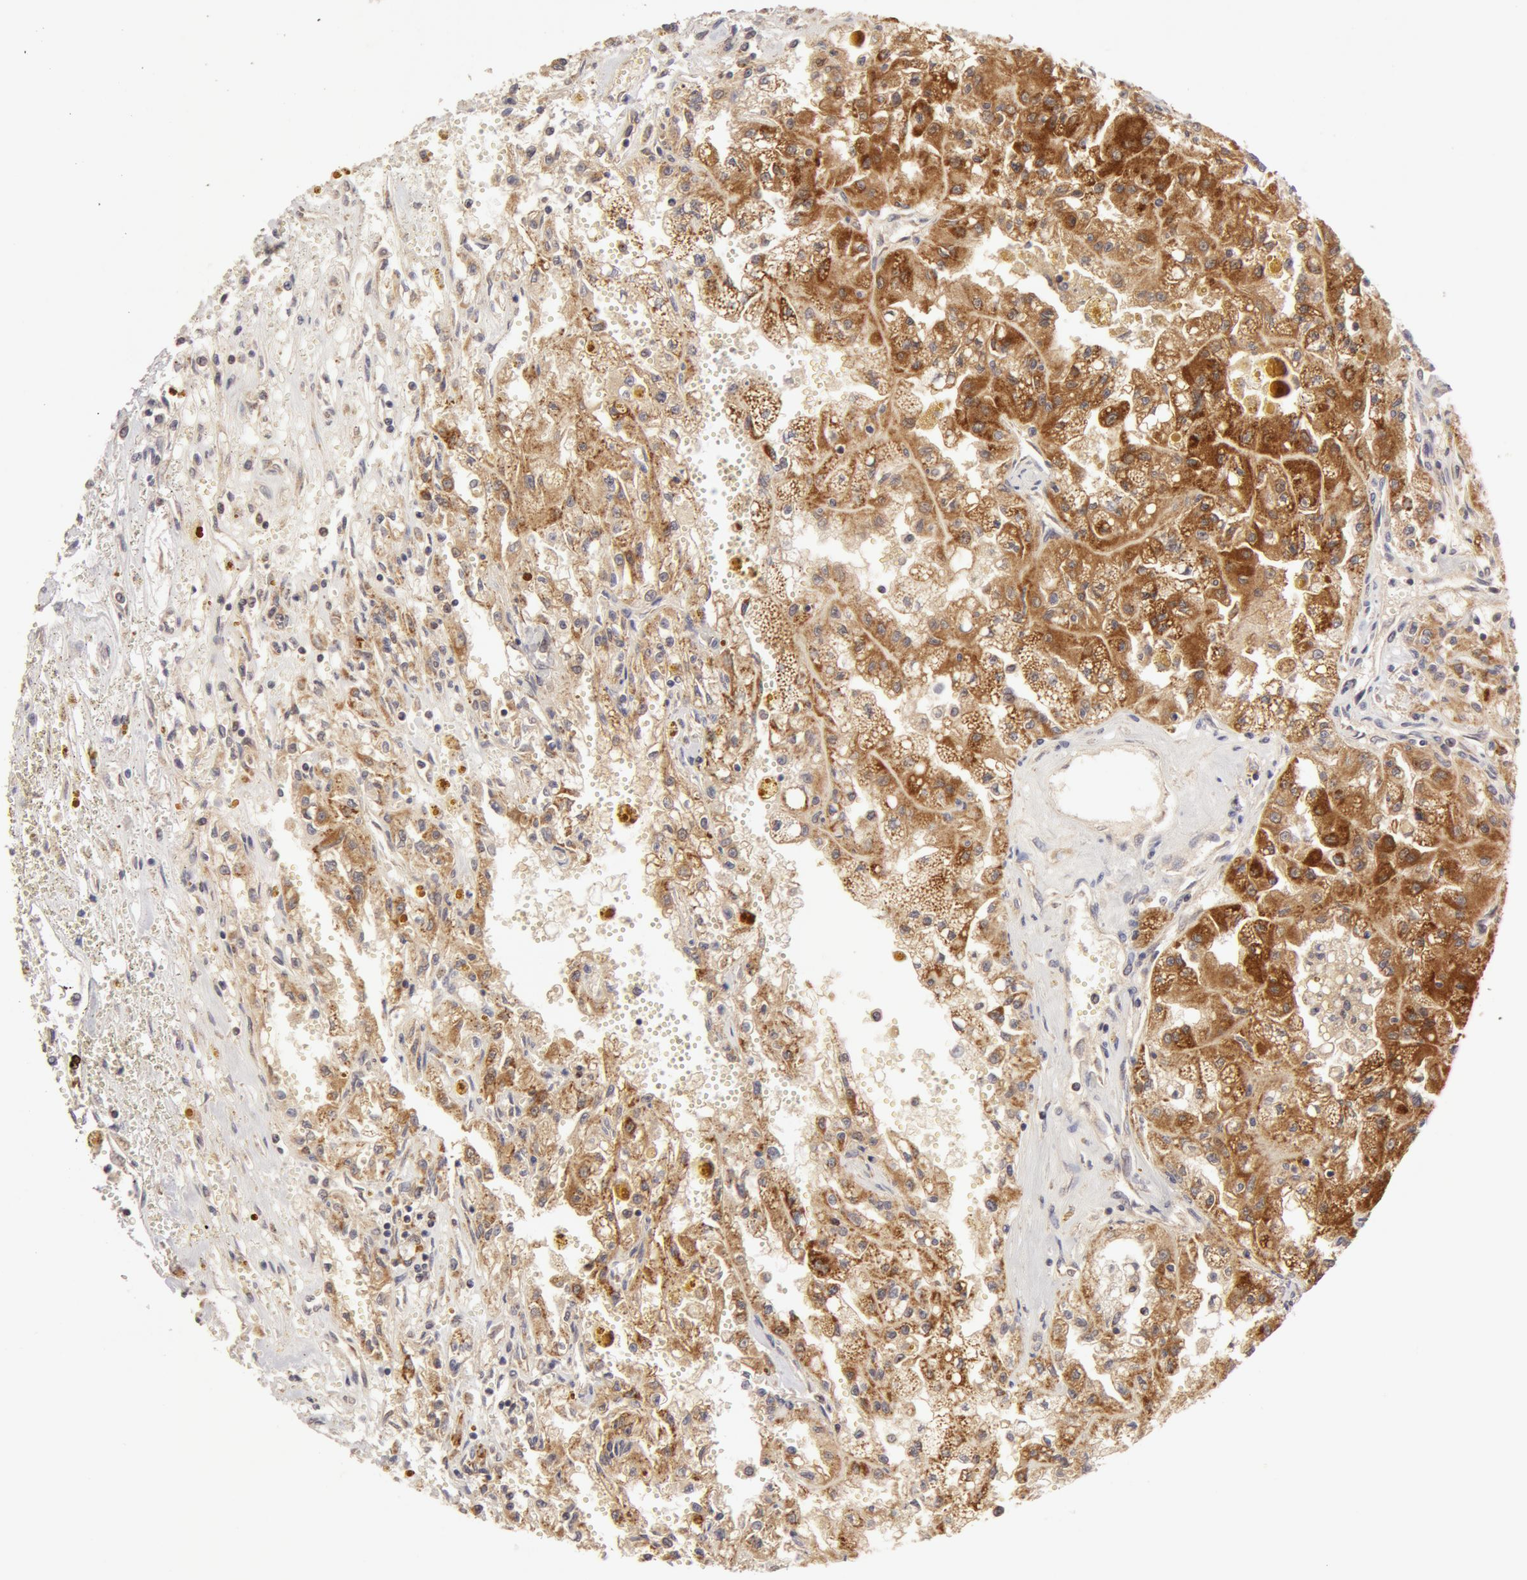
{"staining": {"intensity": "moderate", "quantity": ">75%", "location": "cytoplasmic/membranous"}, "tissue": "renal cancer", "cell_type": "Tumor cells", "image_type": "cancer", "snomed": [{"axis": "morphology", "description": "Adenocarcinoma, NOS"}, {"axis": "topography", "description": "Kidney"}], "caption": "Protein analysis of renal cancer tissue exhibits moderate cytoplasmic/membranous positivity in about >75% of tumor cells.", "gene": "ADPRH", "patient": {"sex": "male", "age": 78}}